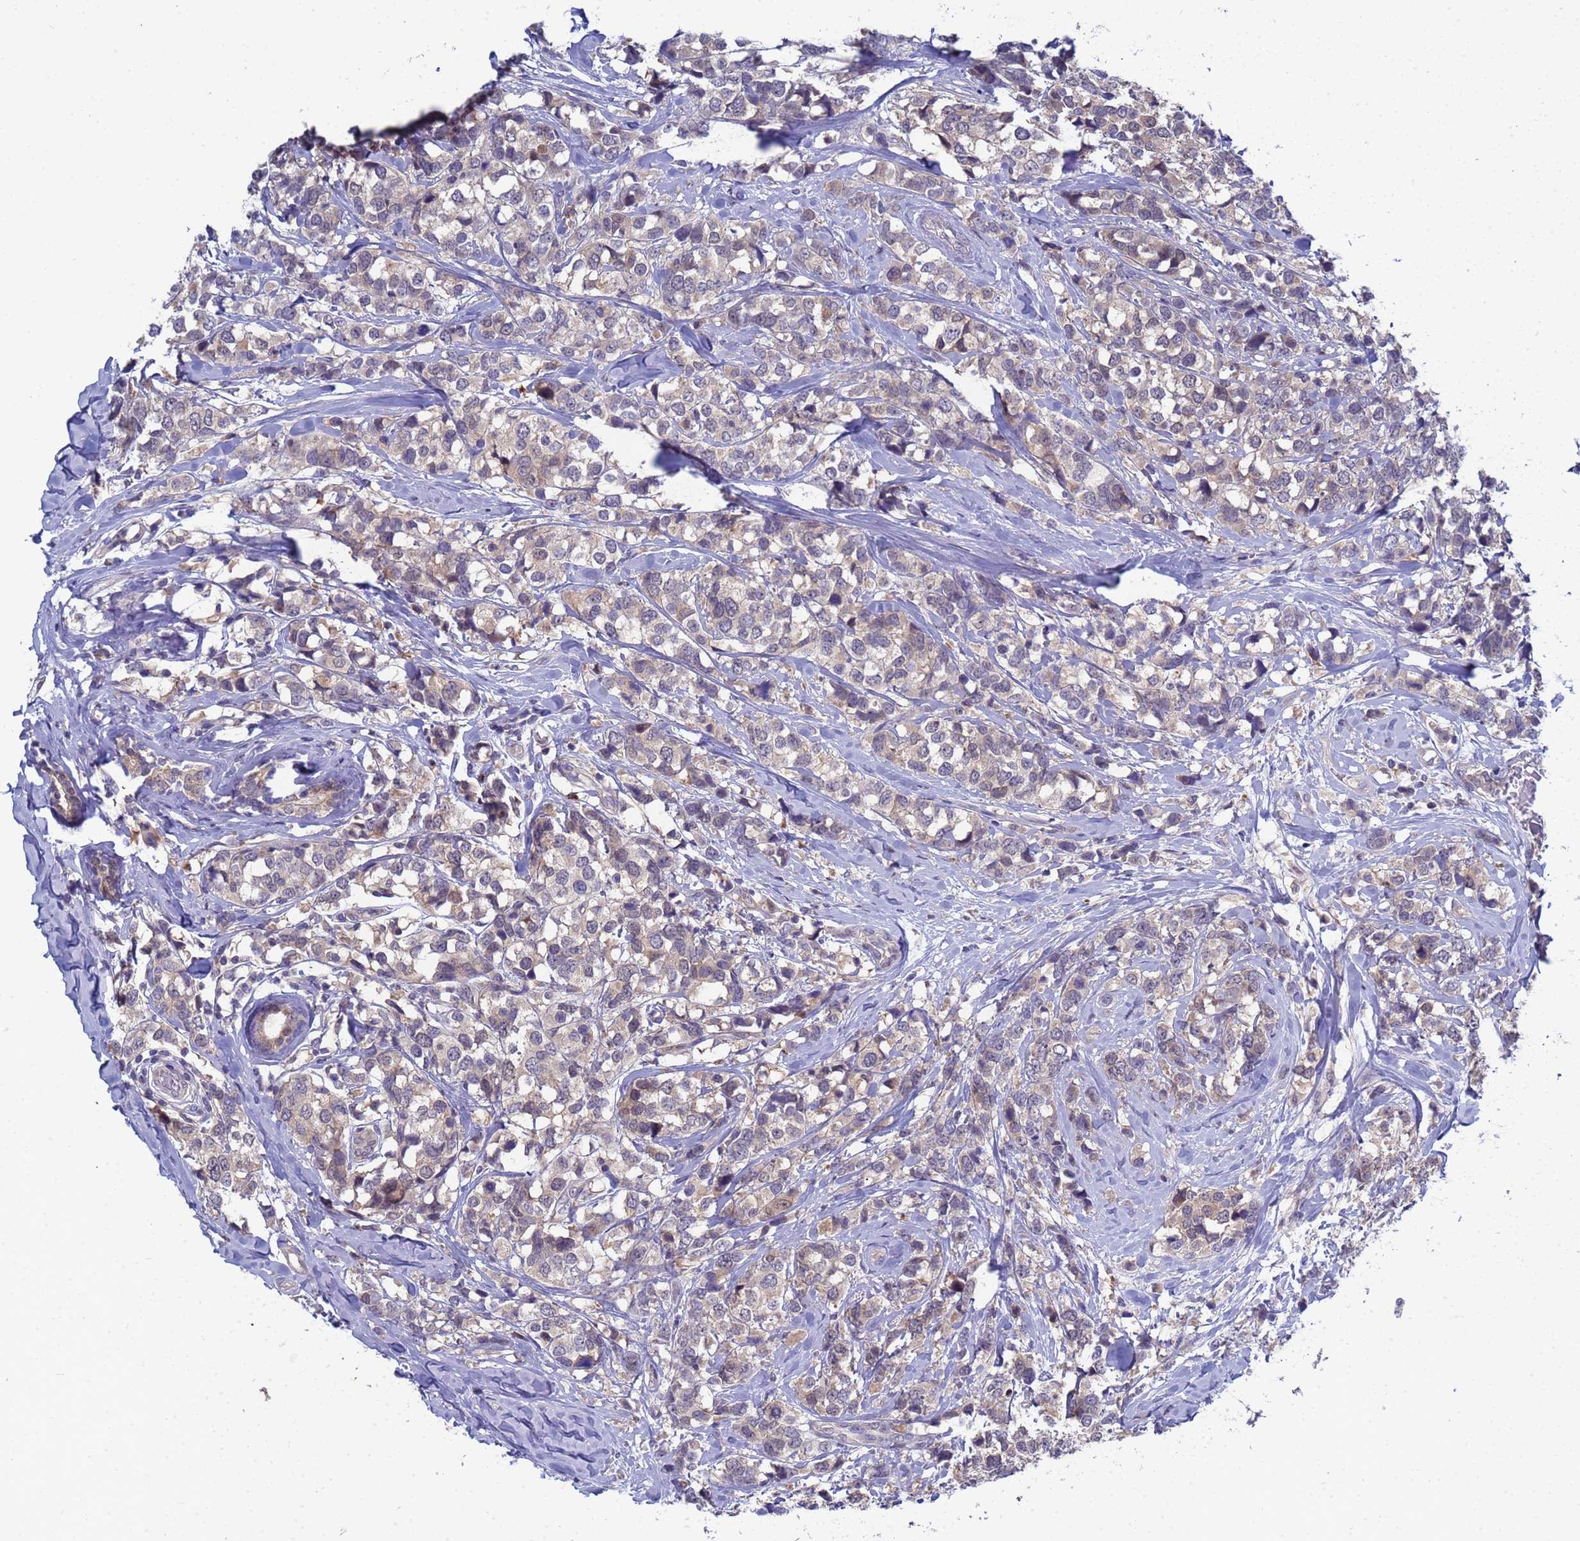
{"staining": {"intensity": "weak", "quantity": "<25%", "location": "cytoplasmic/membranous,nuclear"}, "tissue": "breast cancer", "cell_type": "Tumor cells", "image_type": "cancer", "snomed": [{"axis": "morphology", "description": "Lobular carcinoma"}, {"axis": "topography", "description": "Breast"}], "caption": "DAB (3,3'-diaminobenzidine) immunohistochemical staining of human breast cancer displays no significant staining in tumor cells.", "gene": "ENOSF1", "patient": {"sex": "female", "age": 59}}